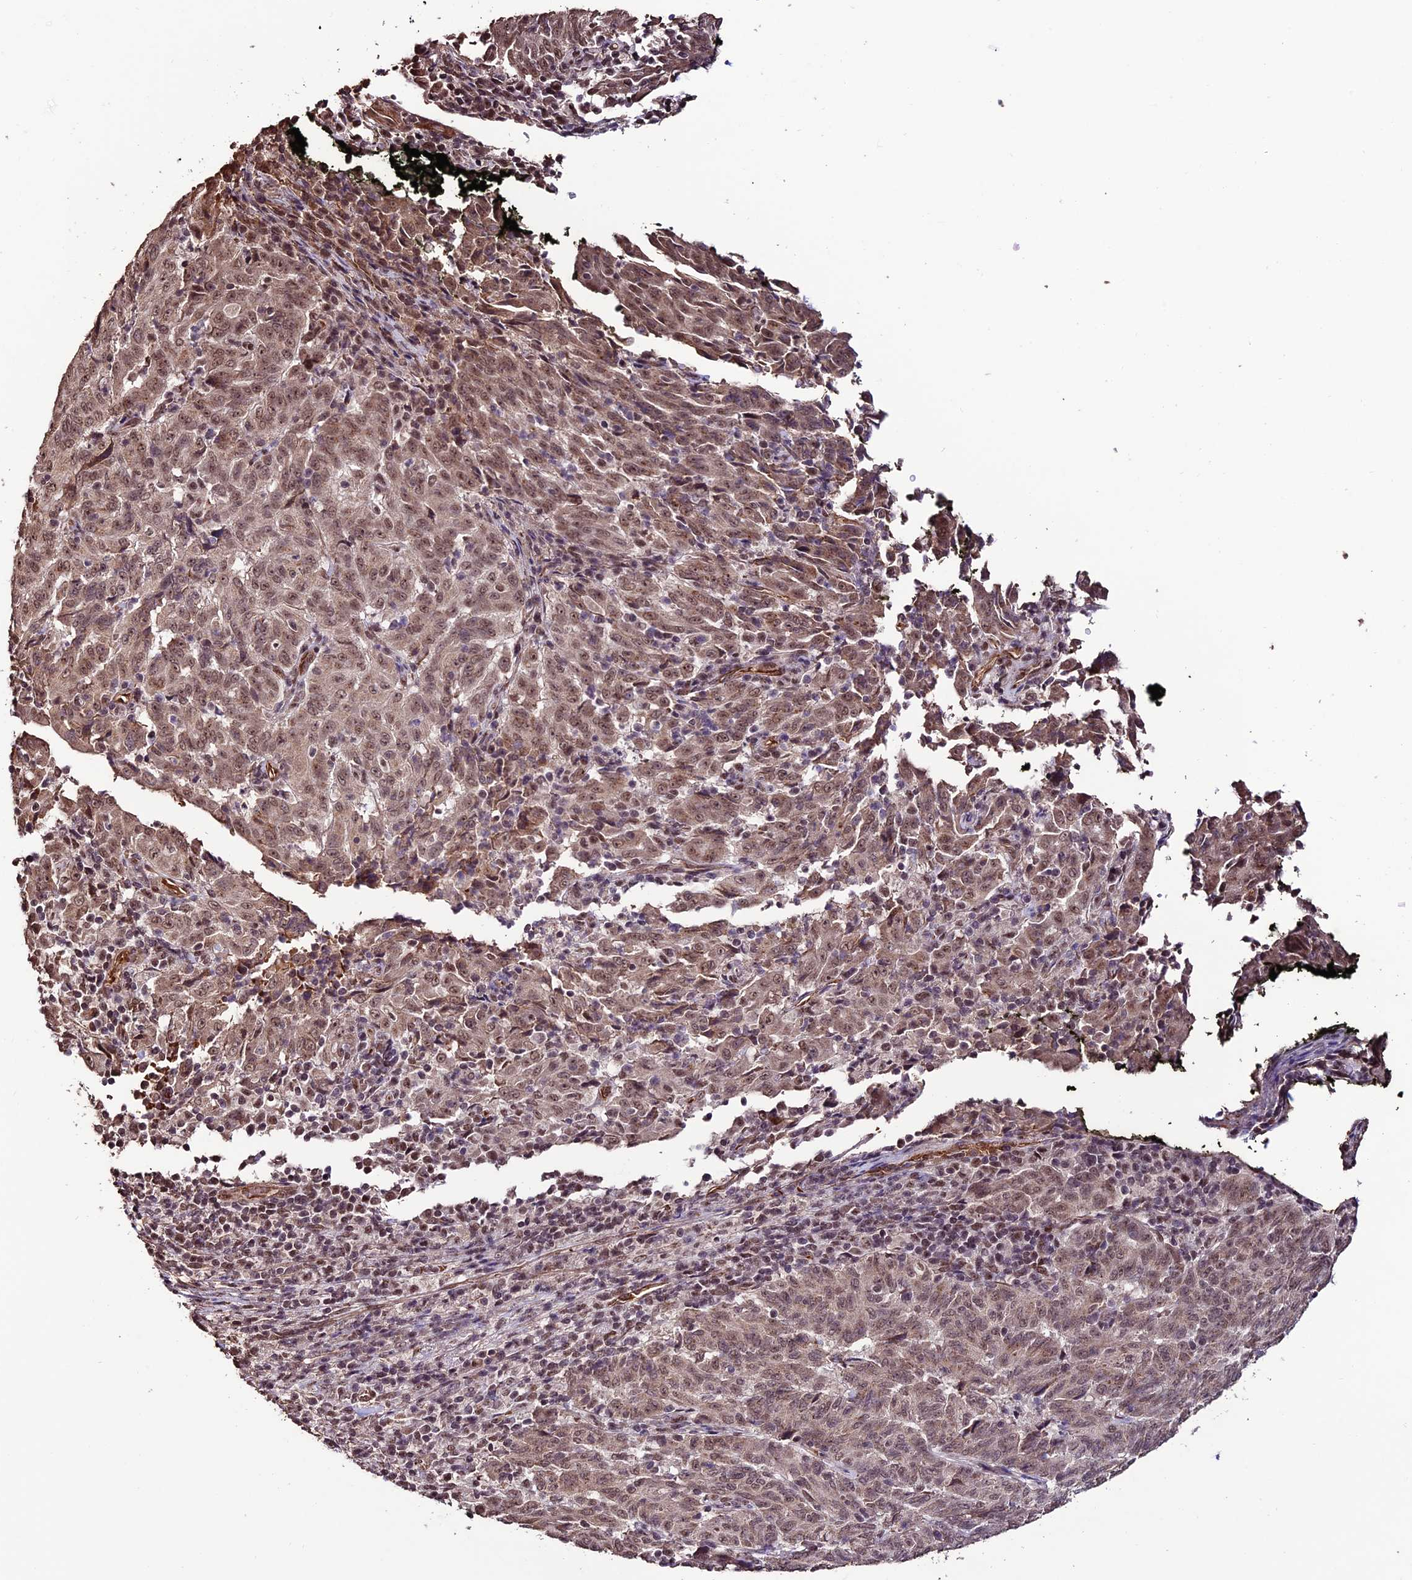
{"staining": {"intensity": "moderate", "quantity": ">75%", "location": "nuclear"}, "tissue": "pancreatic cancer", "cell_type": "Tumor cells", "image_type": "cancer", "snomed": [{"axis": "morphology", "description": "Adenocarcinoma, NOS"}, {"axis": "topography", "description": "Pancreas"}], "caption": "DAB immunohistochemical staining of pancreatic cancer displays moderate nuclear protein positivity in approximately >75% of tumor cells.", "gene": "CABIN1", "patient": {"sex": "male", "age": 63}}